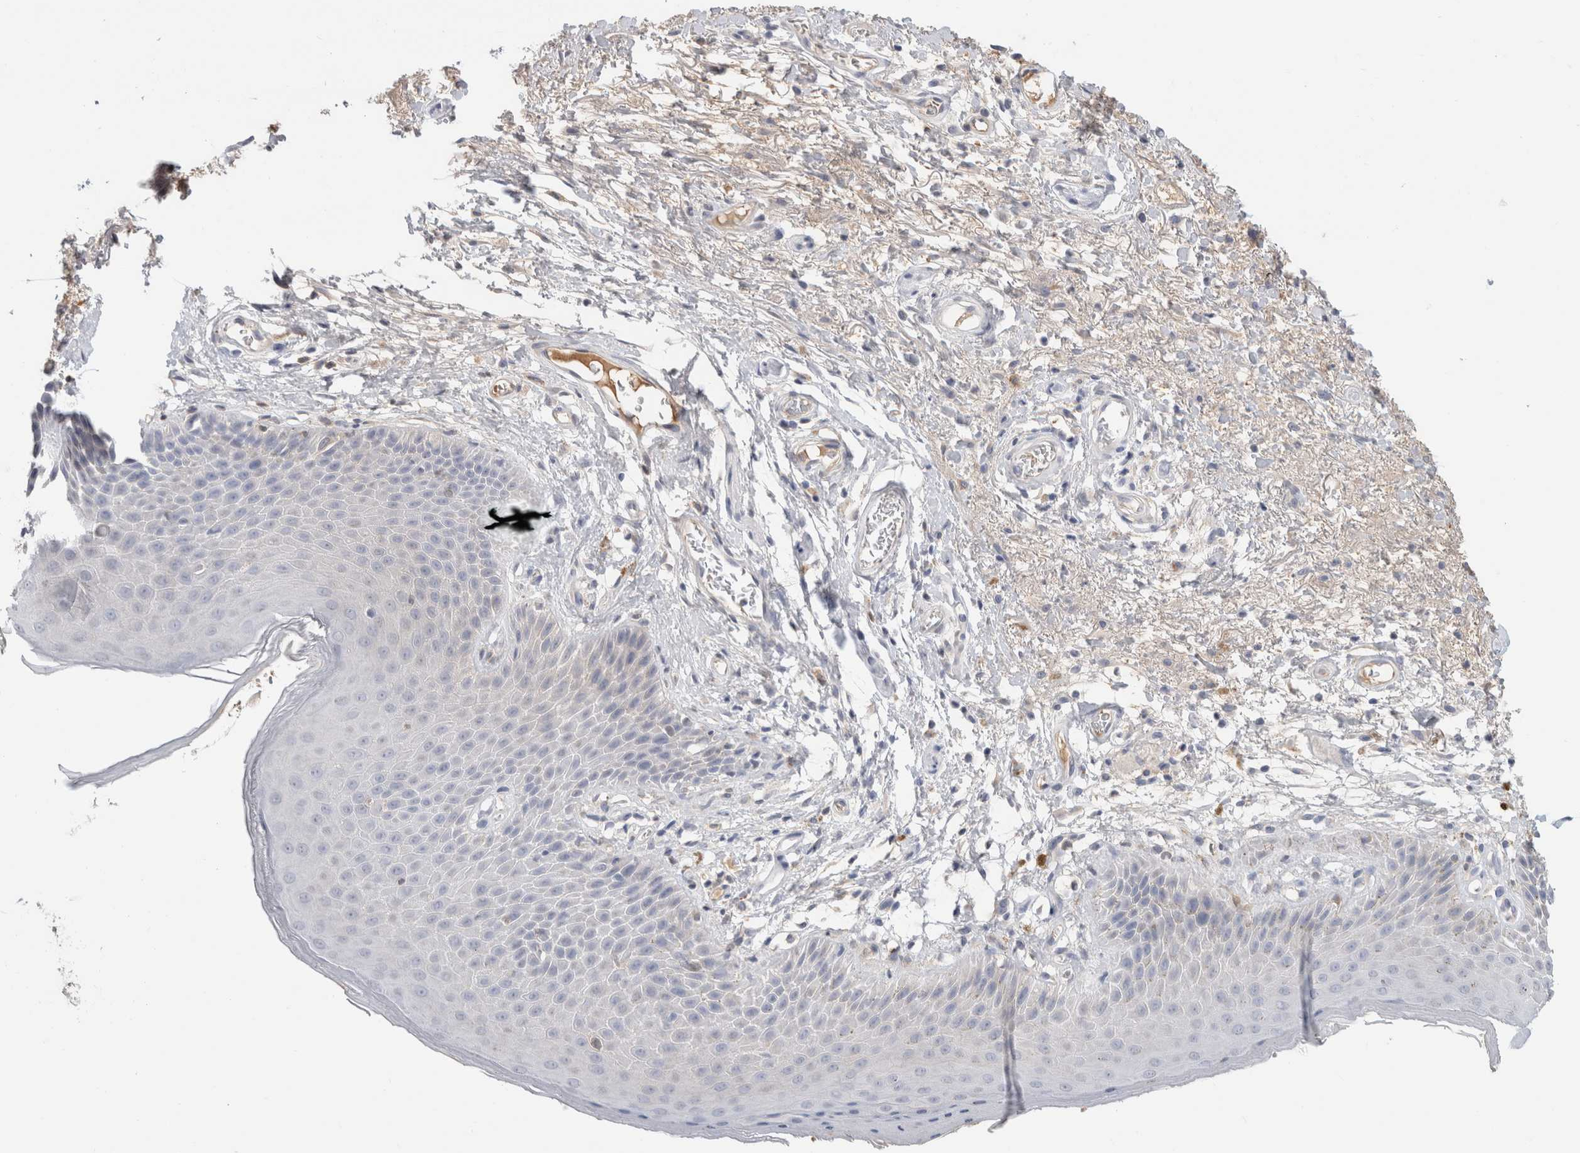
{"staining": {"intensity": "negative", "quantity": "none", "location": "none"}, "tissue": "skin", "cell_type": "Epidermal cells", "image_type": "normal", "snomed": [{"axis": "morphology", "description": "Normal tissue, NOS"}, {"axis": "topography", "description": "Anal"}], "caption": "IHC of normal human skin demonstrates no positivity in epidermal cells.", "gene": "SCGB1A1", "patient": {"sex": "male", "age": 74}}